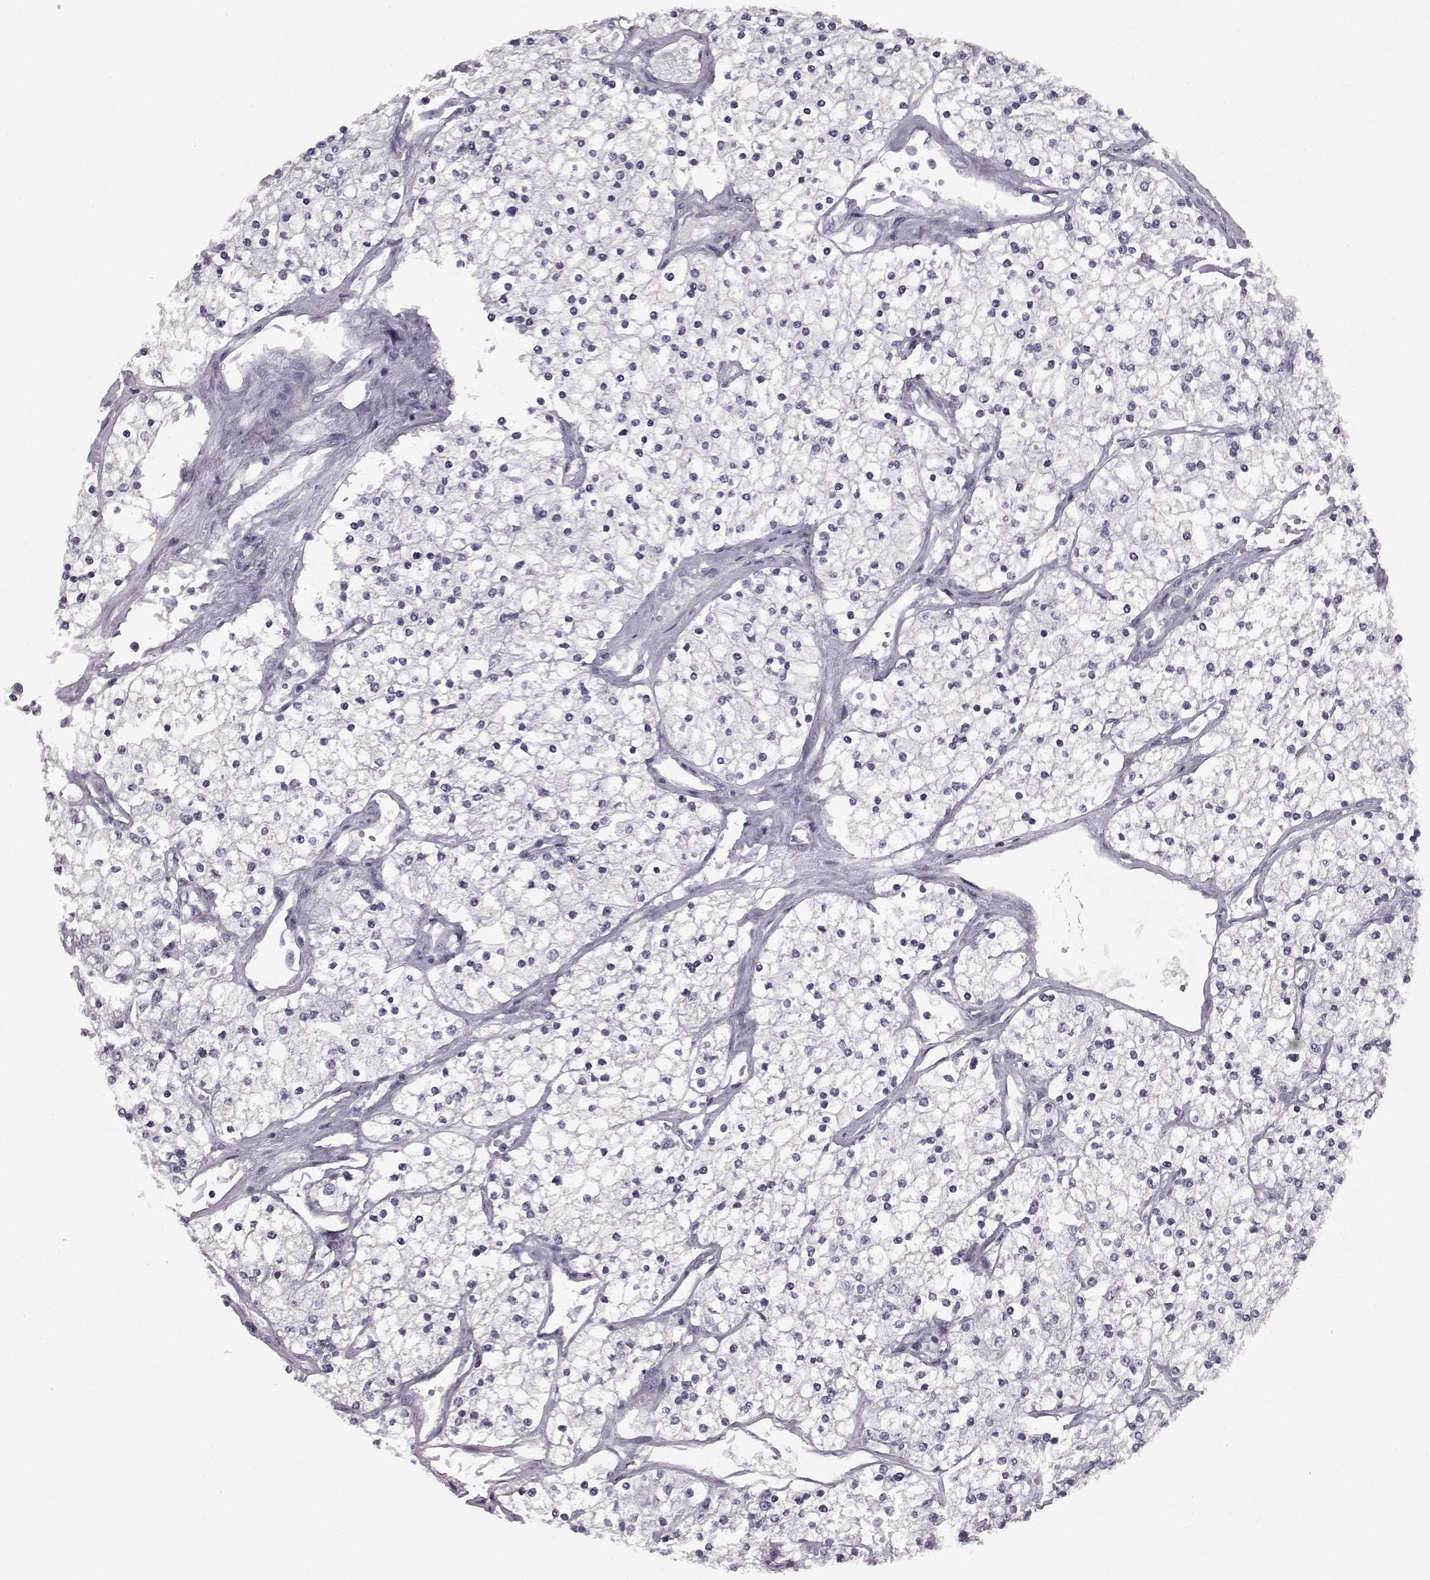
{"staining": {"intensity": "negative", "quantity": "none", "location": "none"}, "tissue": "renal cancer", "cell_type": "Tumor cells", "image_type": "cancer", "snomed": [{"axis": "morphology", "description": "Adenocarcinoma, NOS"}, {"axis": "topography", "description": "Kidney"}], "caption": "Micrograph shows no significant protein expression in tumor cells of renal cancer.", "gene": "PRPH2", "patient": {"sex": "male", "age": 80}}